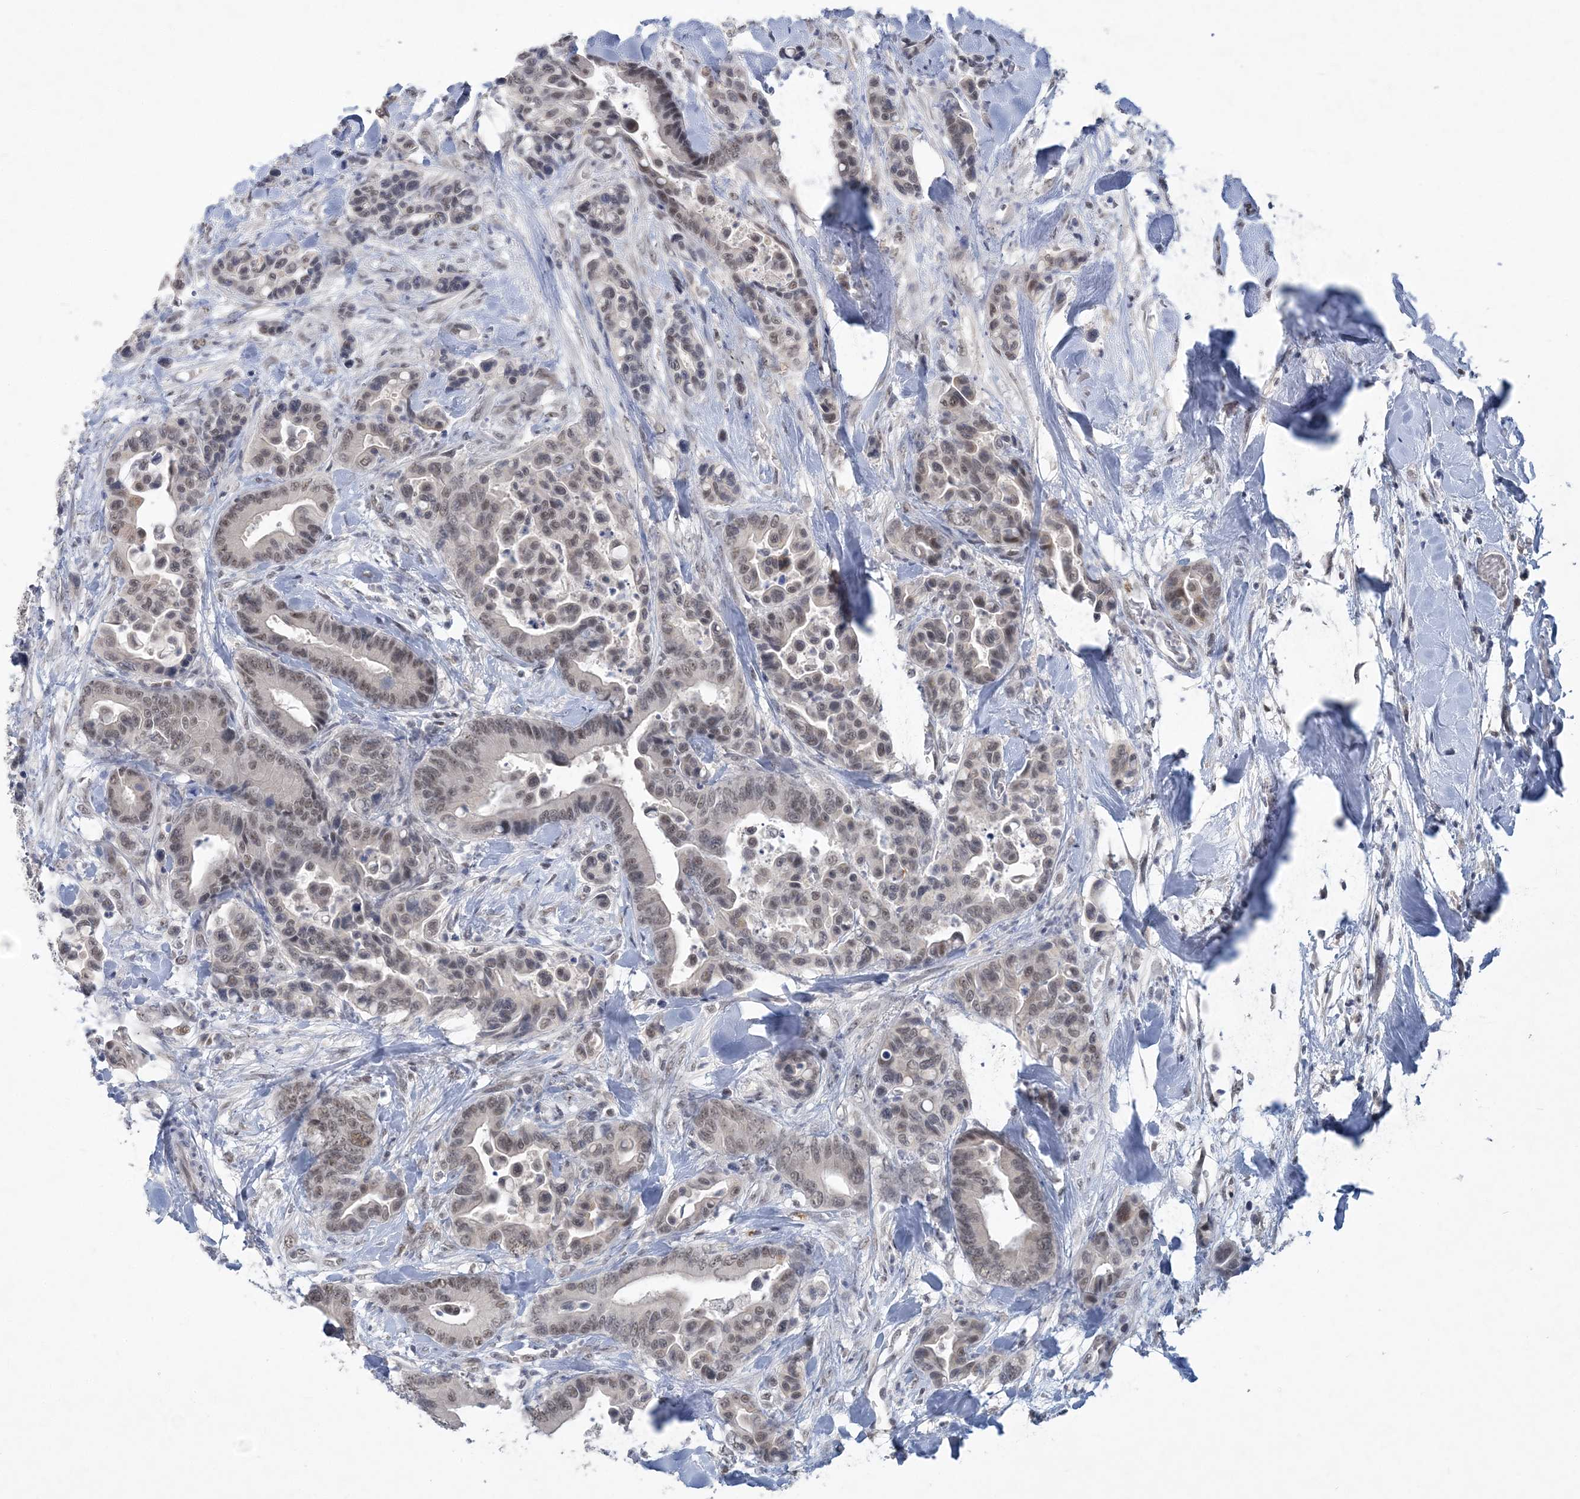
{"staining": {"intensity": "weak", "quantity": ">75%", "location": "nuclear"}, "tissue": "colorectal cancer", "cell_type": "Tumor cells", "image_type": "cancer", "snomed": [{"axis": "morphology", "description": "Normal tissue, NOS"}, {"axis": "morphology", "description": "Adenocarcinoma, NOS"}, {"axis": "topography", "description": "Colon"}], "caption": "Immunohistochemistry staining of colorectal cancer, which displays low levels of weak nuclear expression in approximately >75% of tumor cells indicating weak nuclear protein positivity. The staining was performed using DAB (brown) for protein detection and nuclei were counterstained in hematoxylin (blue).", "gene": "KMT2D", "patient": {"sex": "male", "age": 82}}